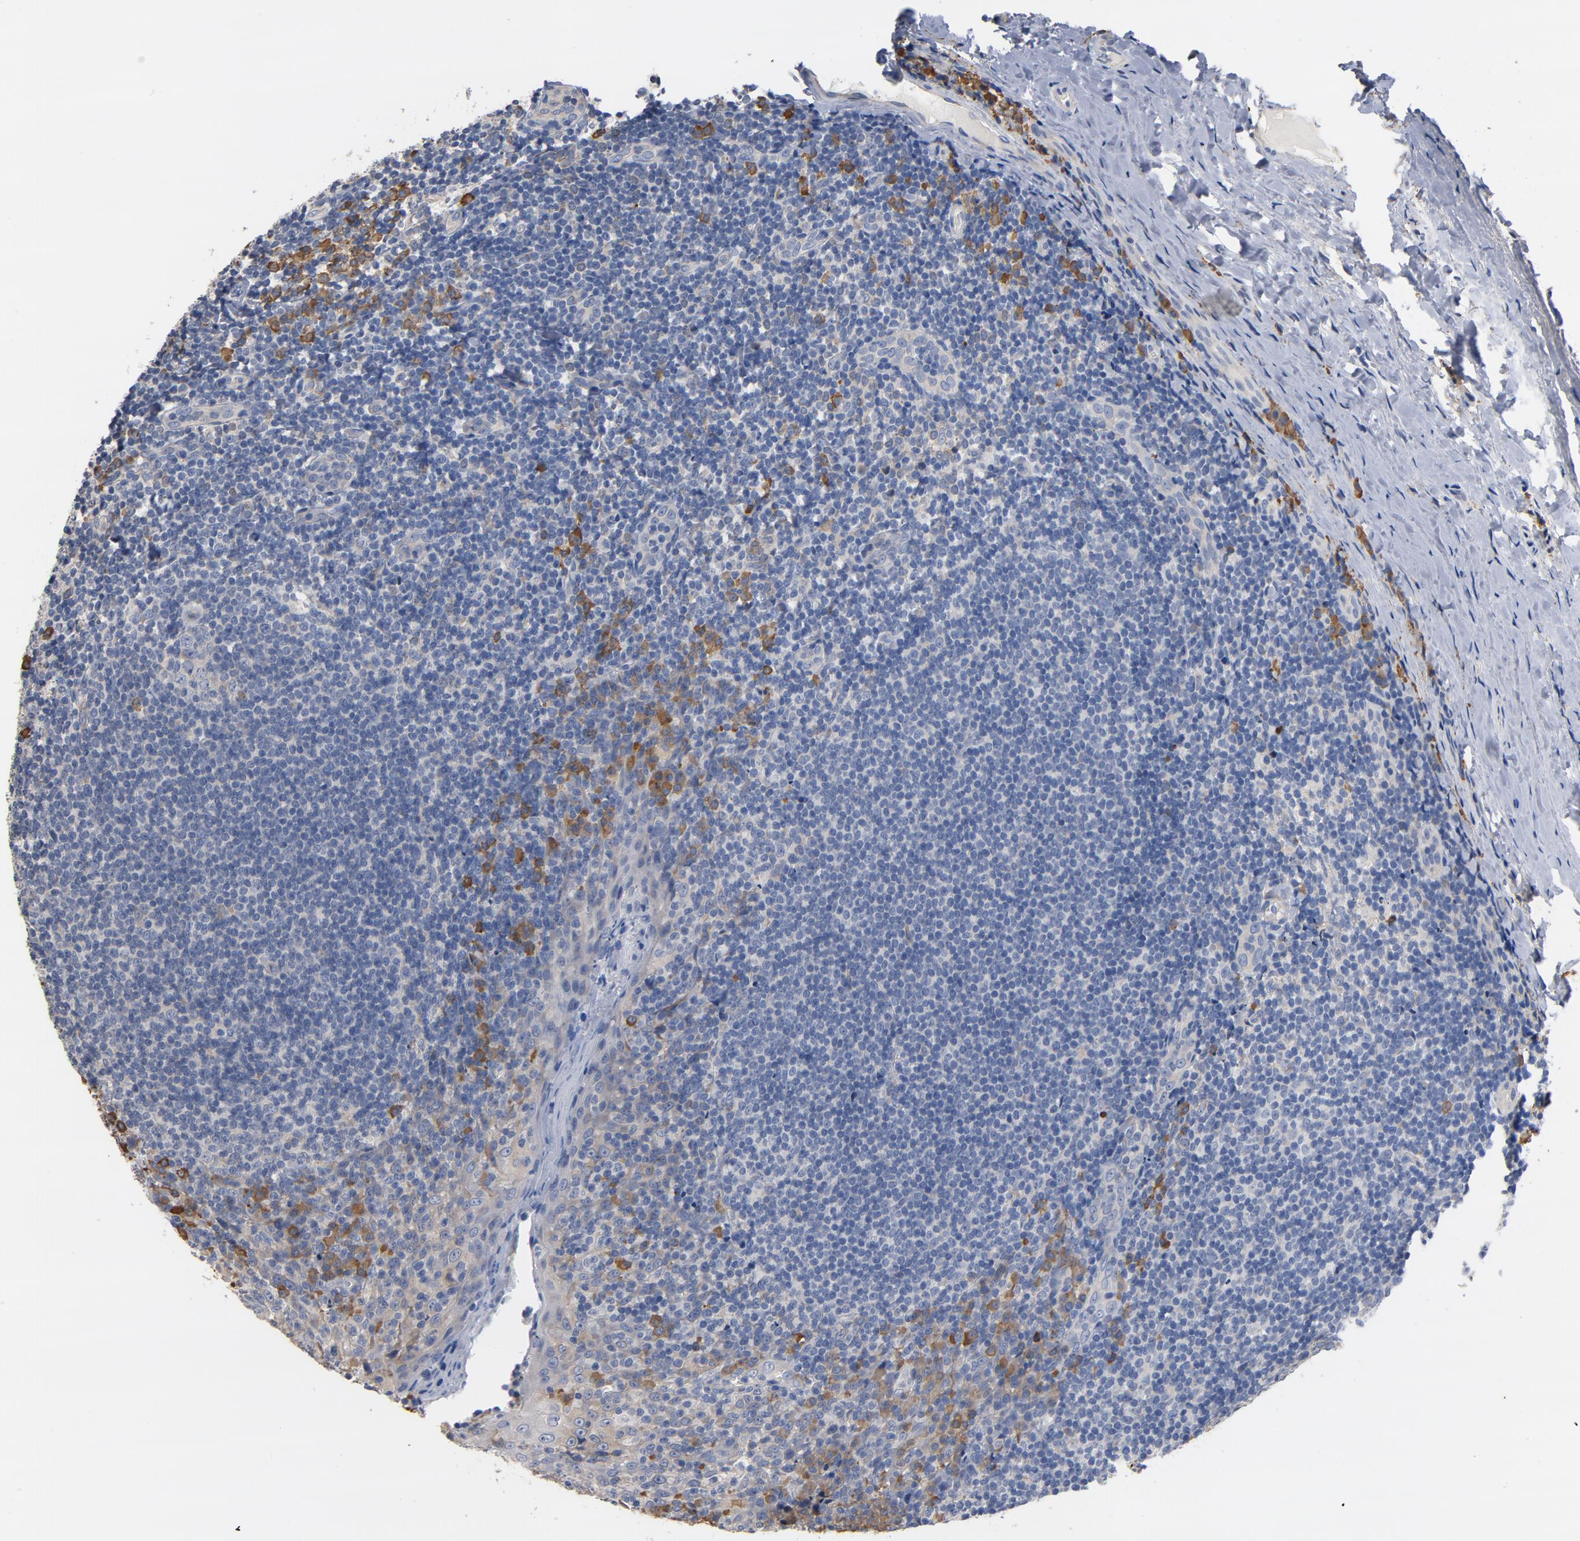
{"staining": {"intensity": "moderate", "quantity": "<25%", "location": "cytoplasmic/membranous"}, "tissue": "tonsil", "cell_type": "Non-germinal center cells", "image_type": "normal", "snomed": [{"axis": "morphology", "description": "Normal tissue, NOS"}, {"axis": "topography", "description": "Tonsil"}], "caption": "Immunohistochemical staining of unremarkable tonsil displays <25% levels of moderate cytoplasmic/membranous protein expression in approximately <25% of non-germinal center cells. Ihc stains the protein of interest in brown and the nuclei are stained blue.", "gene": "TLR4", "patient": {"sex": "male", "age": 31}}